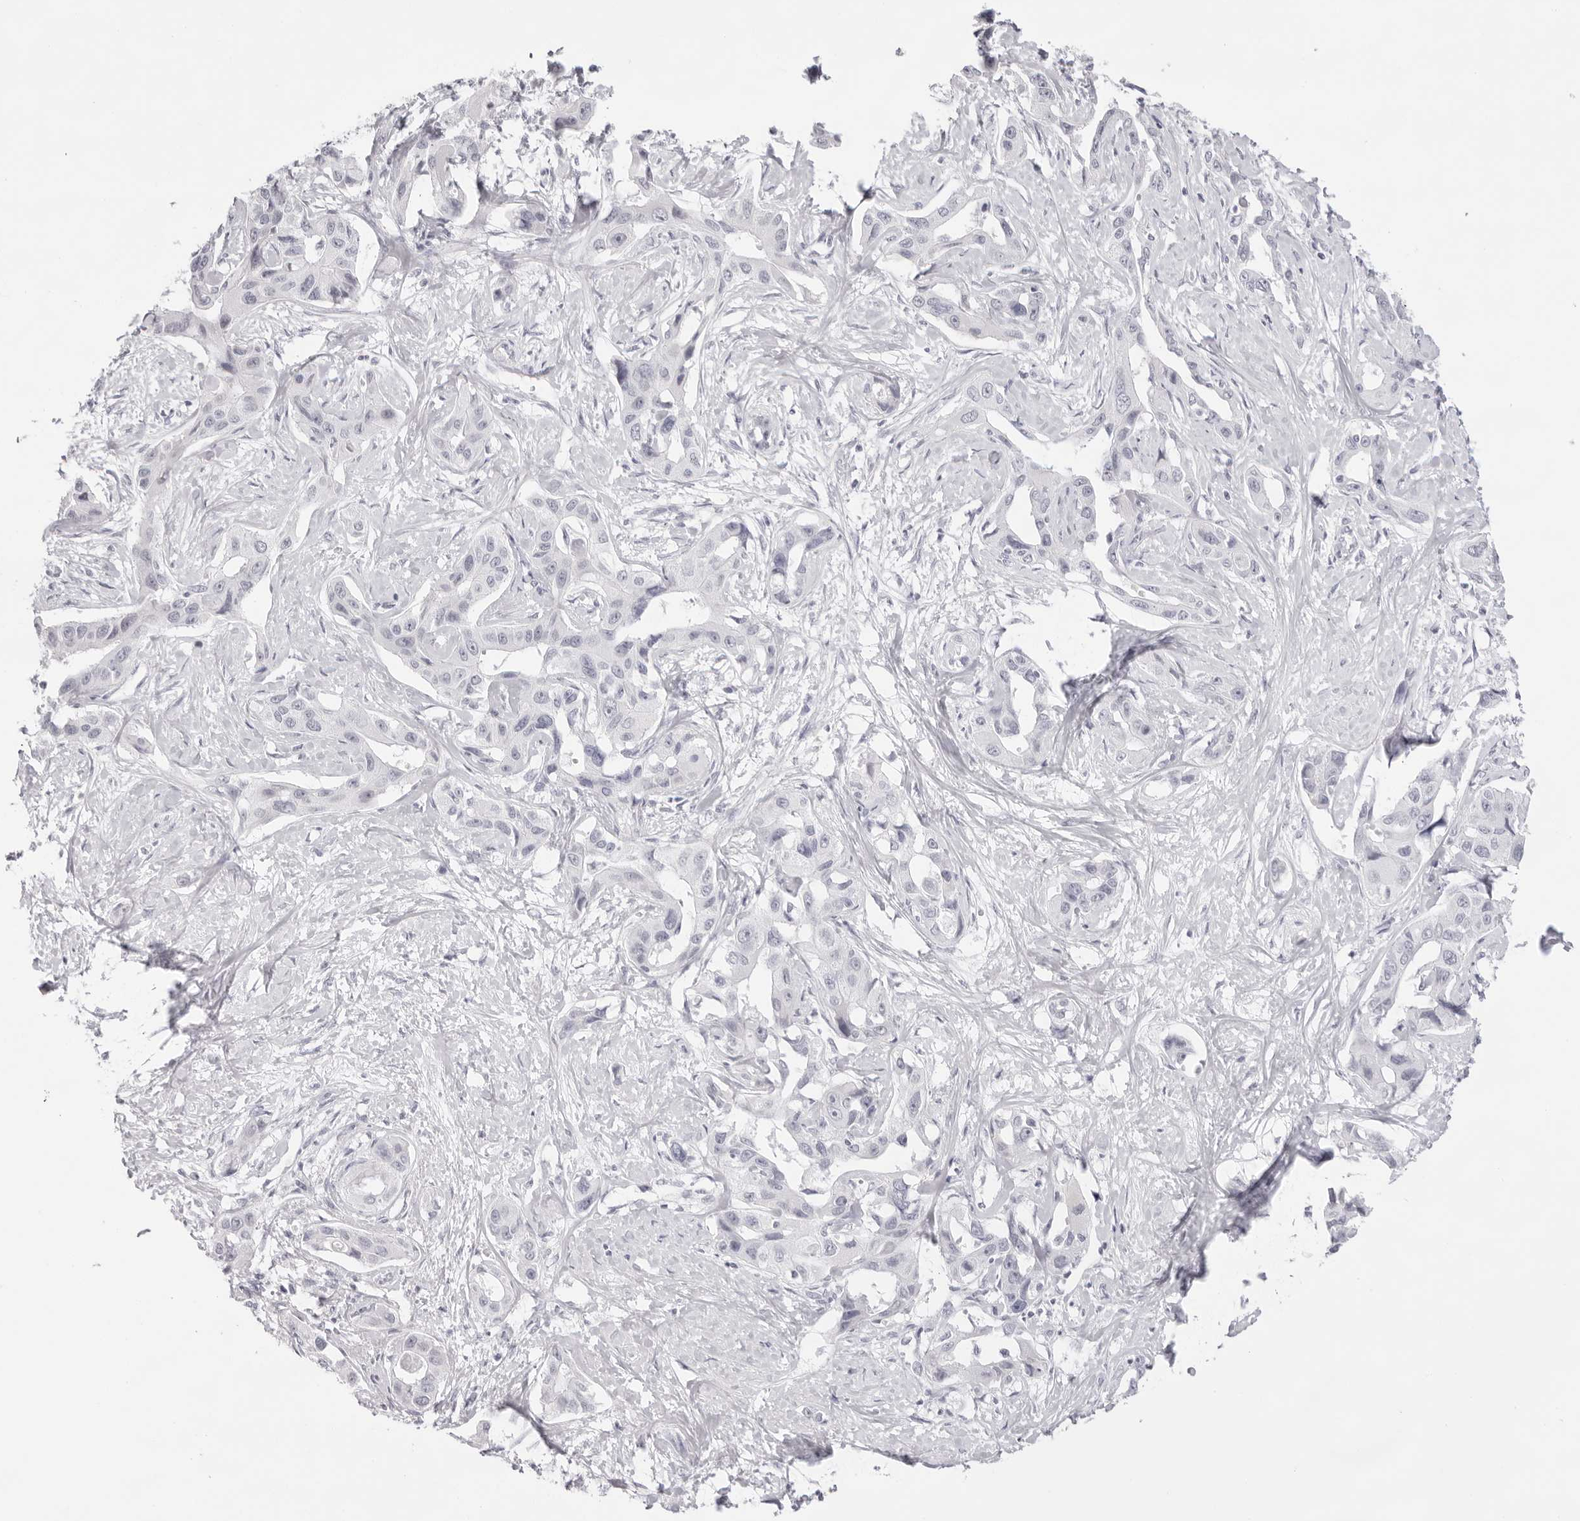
{"staining": {"intensity": "negative", "quantity": "none", "location": "none"}, "tissue": "liver cancer", "cell_type": "Tumor cells", "image_type": "cancer", "snomed": [{"axis": "morphology", "description": "Cholangiocarcinoma"}, {"axis": "topography", "description": "Liver"}], "caption": "The photomicrograph shows no staining of tumor cells in cholangiocarcinoma (liver).", "gene": "KLK12", "patient": {"sex": "male", "age": 59}}